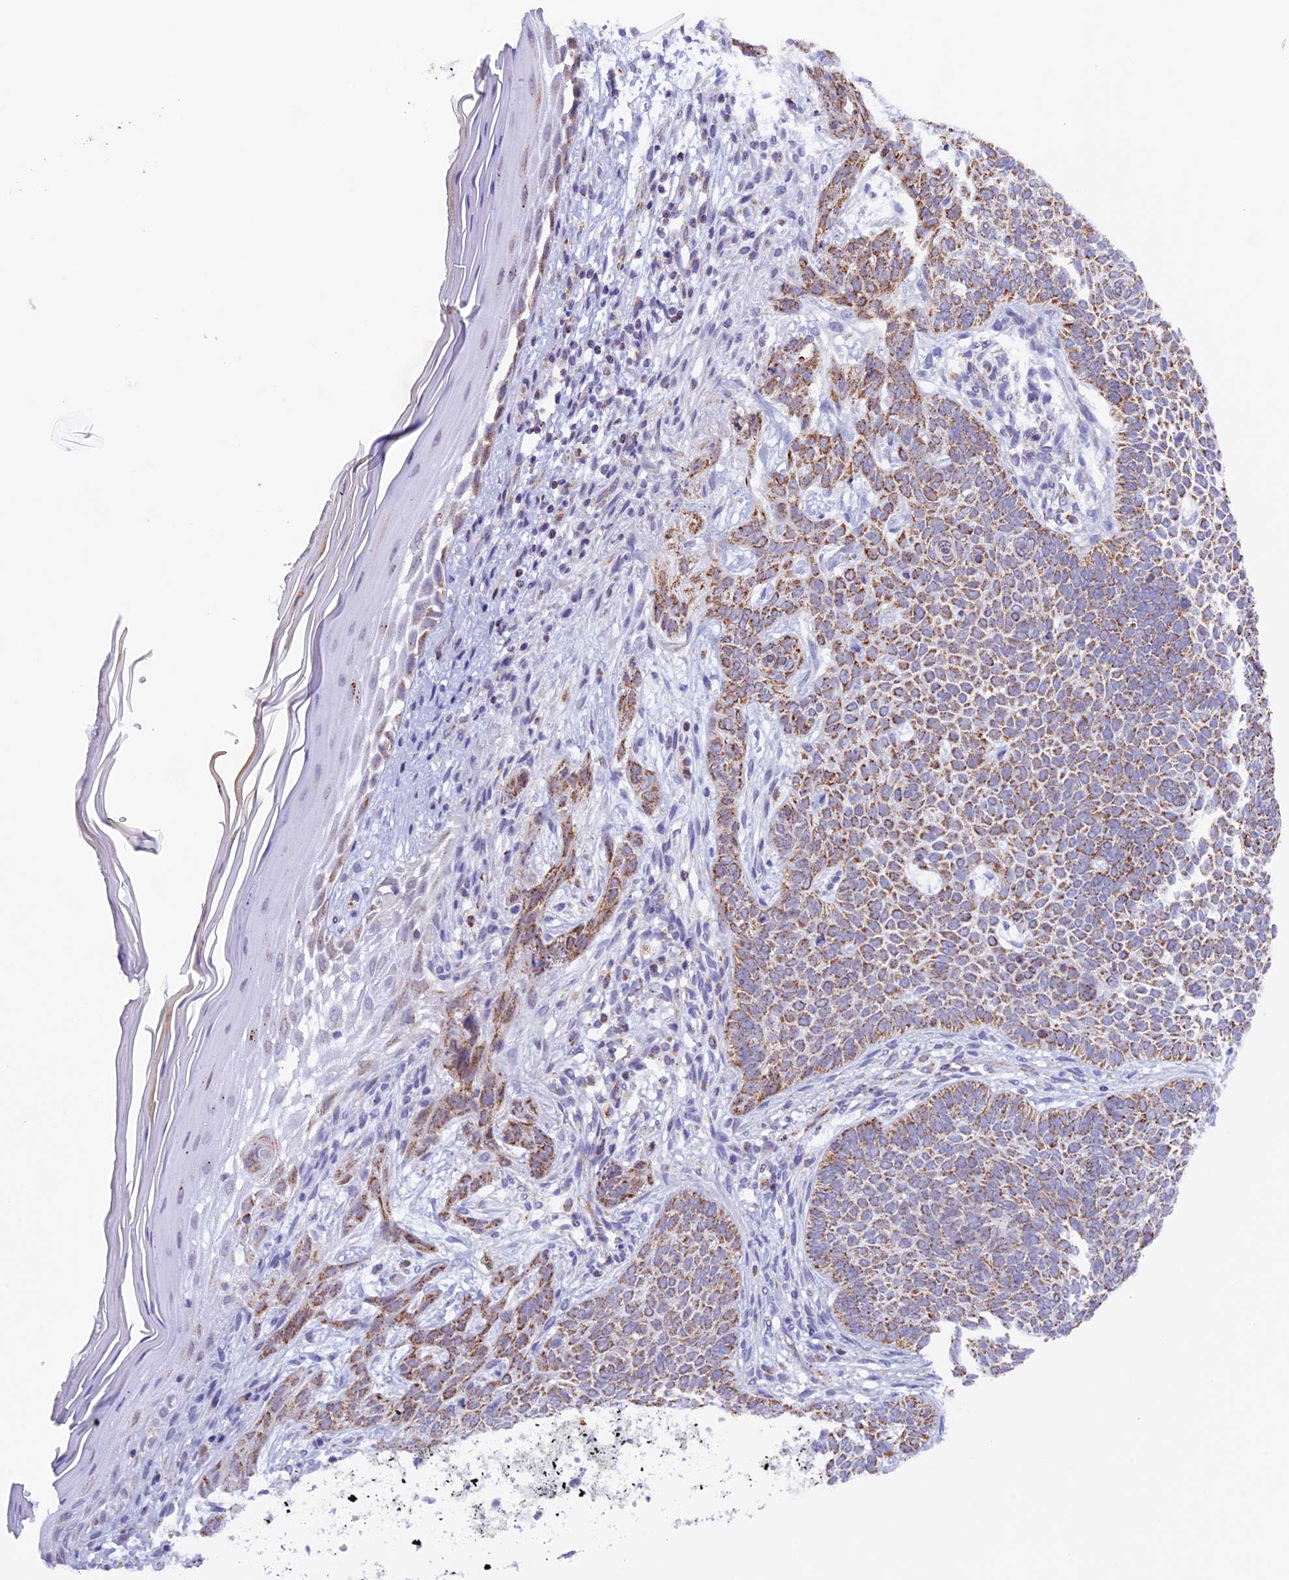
{"staining": {"intensity": "moderate", "quantity": ">75%", "location": "cytoplasmic/membranous"}, "tissue": "skin cancer", "cell_type": "Tumor cells", "image_type": "cancer", "snomed": [{"axis": "morphology", "description": "Basal cell carcinoma"}, {"axis": "topography", "description": "Skin"}], "caption": "A brown stain labels moderate cytoplasmic/membranous staining of a protein in skin basal cell carcinoma tumor cells. (IHC, brightfield microscopy, high magnification).", "gene": "TFAM", "patient": {"sex": "male", "age": 85}}